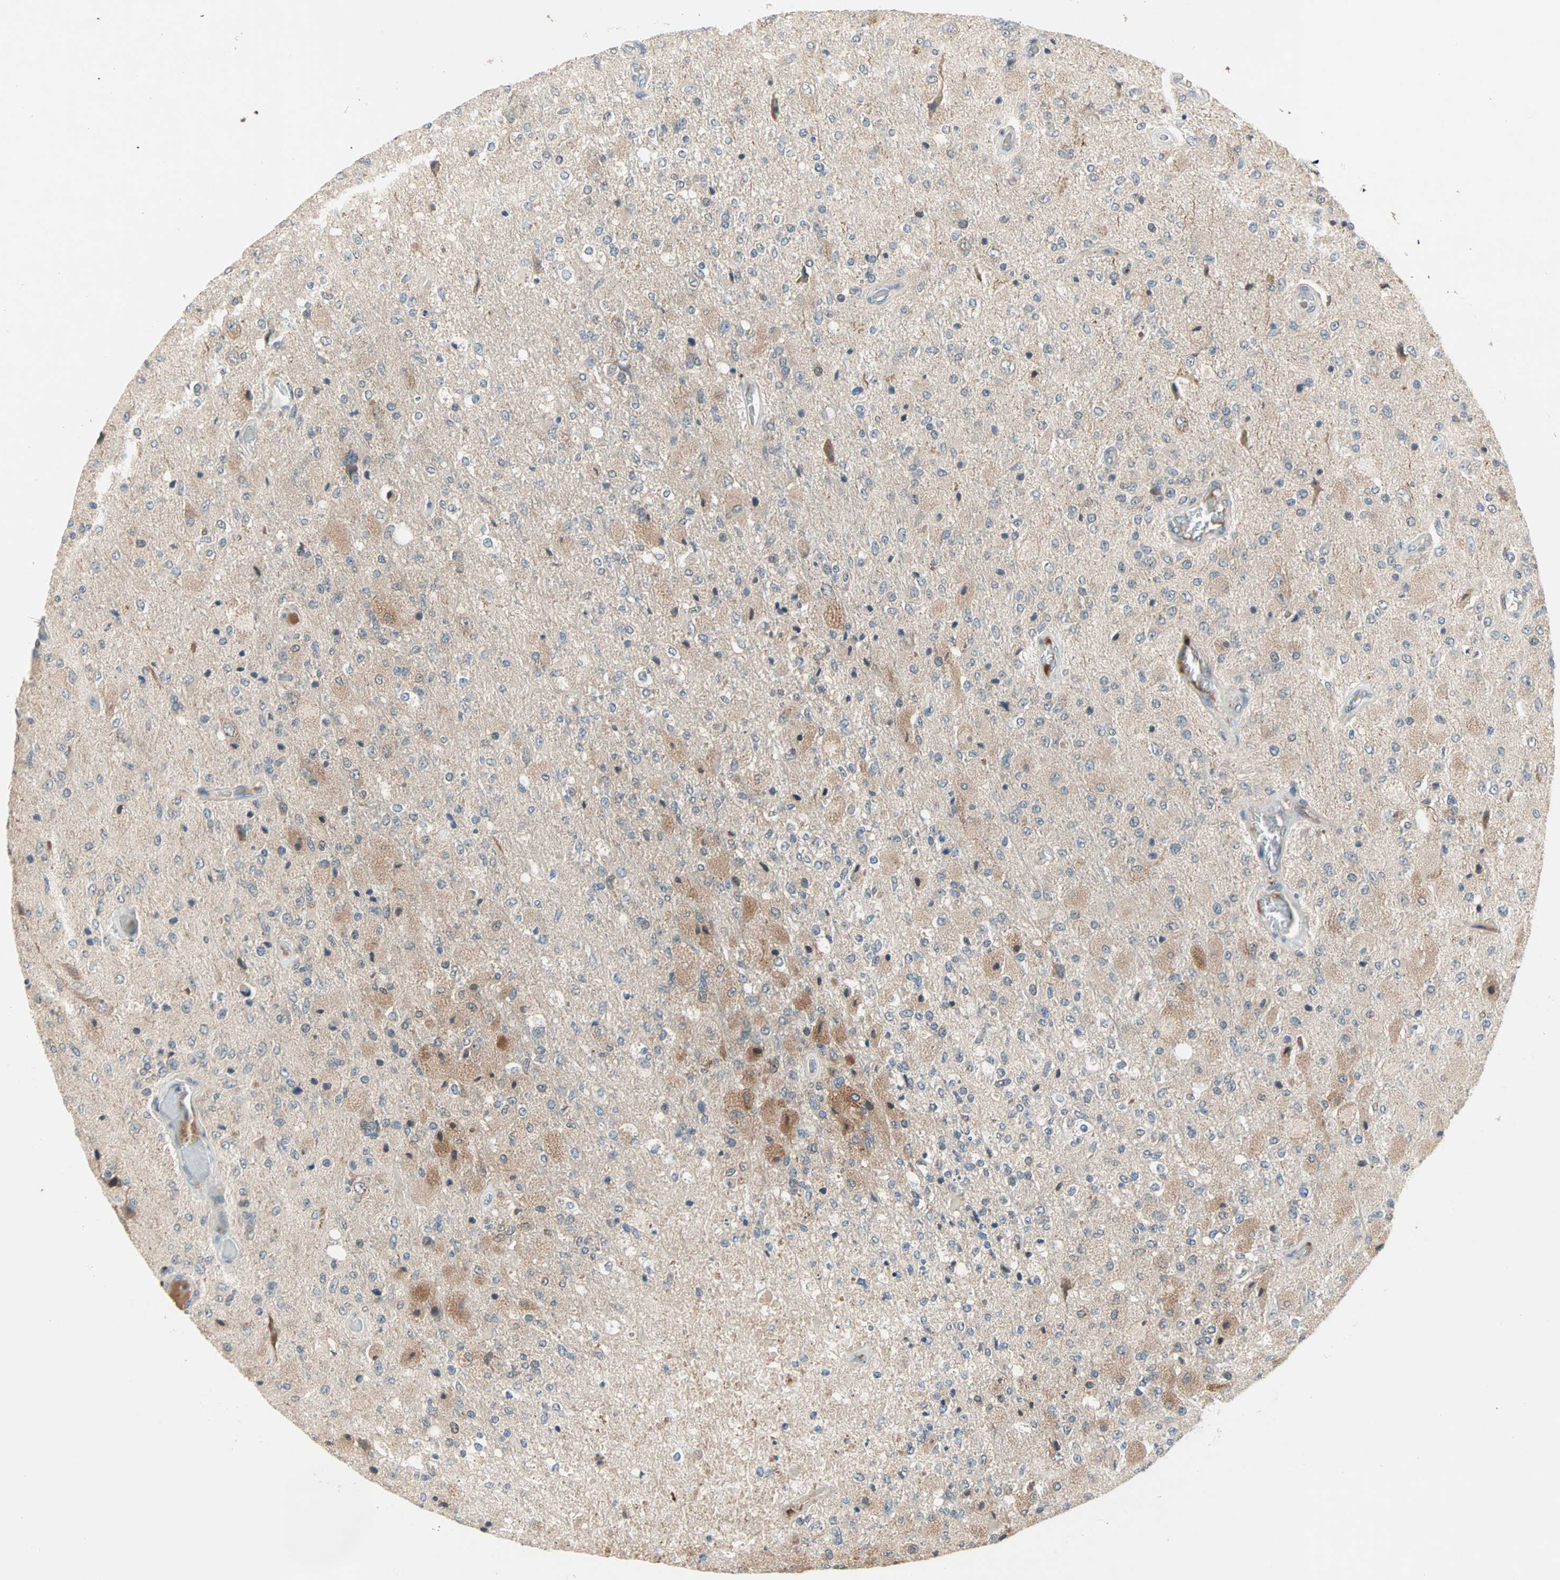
{"staining": {"intensity": "moderate", "quantity": "25%-75%", "location": "cytoplasmic/membranous"}, "tissue": "glioma", "cell_type": "Tumor cells", "image_type": "cancer", "snomed": [{"axis": "morphology", "description": "Normal tissue, NOS"}, {"axis": "morphology", "description": "Glioma, malignant, High grade"}, {"axis": "topography", "description": "Cerebral cortex"}], "caption": "Brown immunohistochemical staining in human malignant glioma (high-grade) demonstrates moderate cytoplasmic/membranous positivity in approximately 25%-75% of tumor cells. (IHC, brightfield microscopy, high magnification).", "gene": "PROS1", "patient": {"sex": "male", "age": 77}}